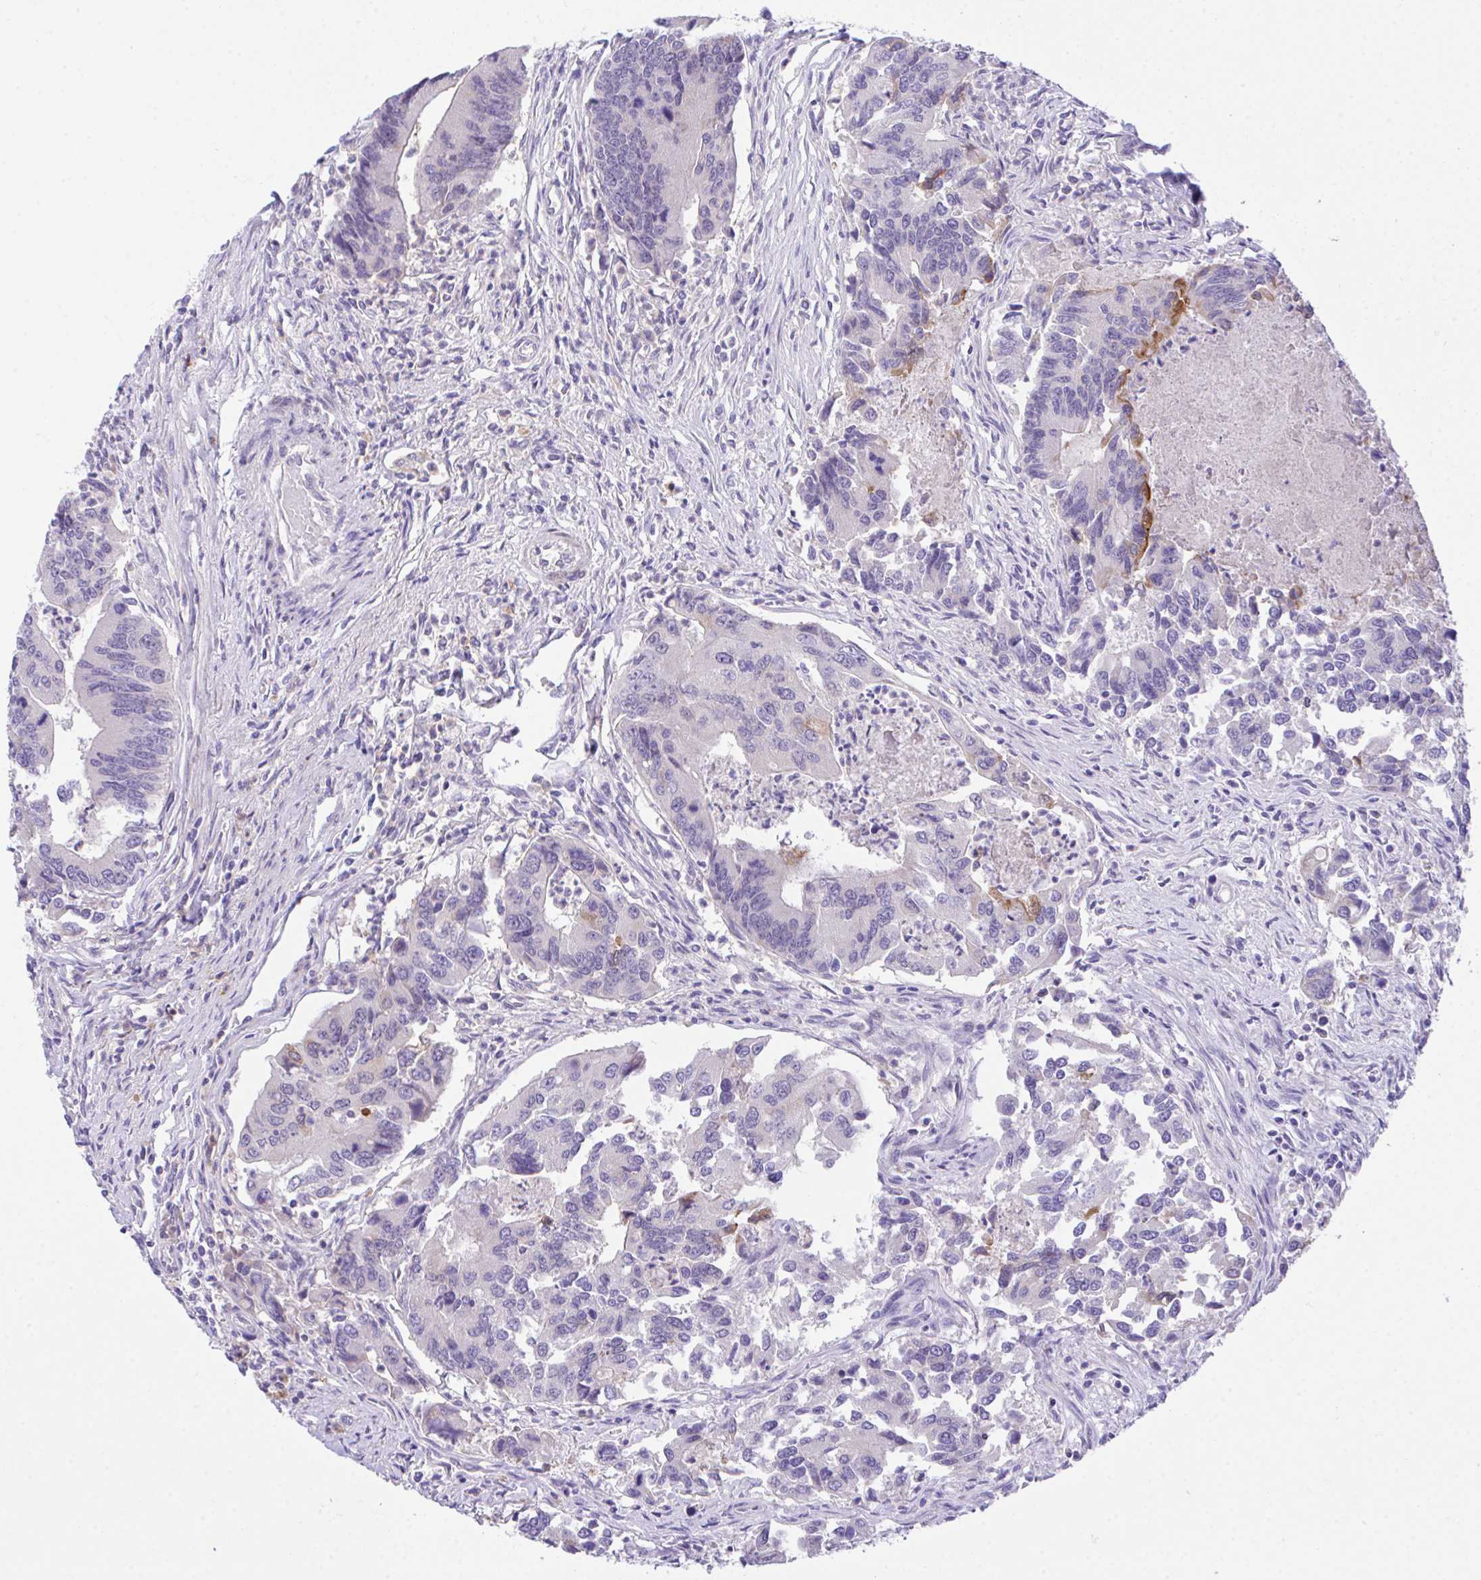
{"staining": {"intensity": "moderate", "quantity": "<25%", "location": "cytoplasmic/membranous"}, "tissue": "colorectal cancer", "cell_type": "Tumor cells", "image_type": "cancer", "snomed": [{"axis": "morphology", "description": "Adenocarcinoma, NOS"}, {"axis": "topography", "description": "Colon"}], "caption": "IHC micrograph of neoplastic tissue: colorectal cancer stained using immunohistochemistry (IHC) shows low levels of moderate protein expression localized specifically in the cytoplasmic/membranous of tumor cells, appearing as a cytoplasmic/membranous brown color.", "gene": "HOXB4", "patient": {"sex": "female", "age": 67}}